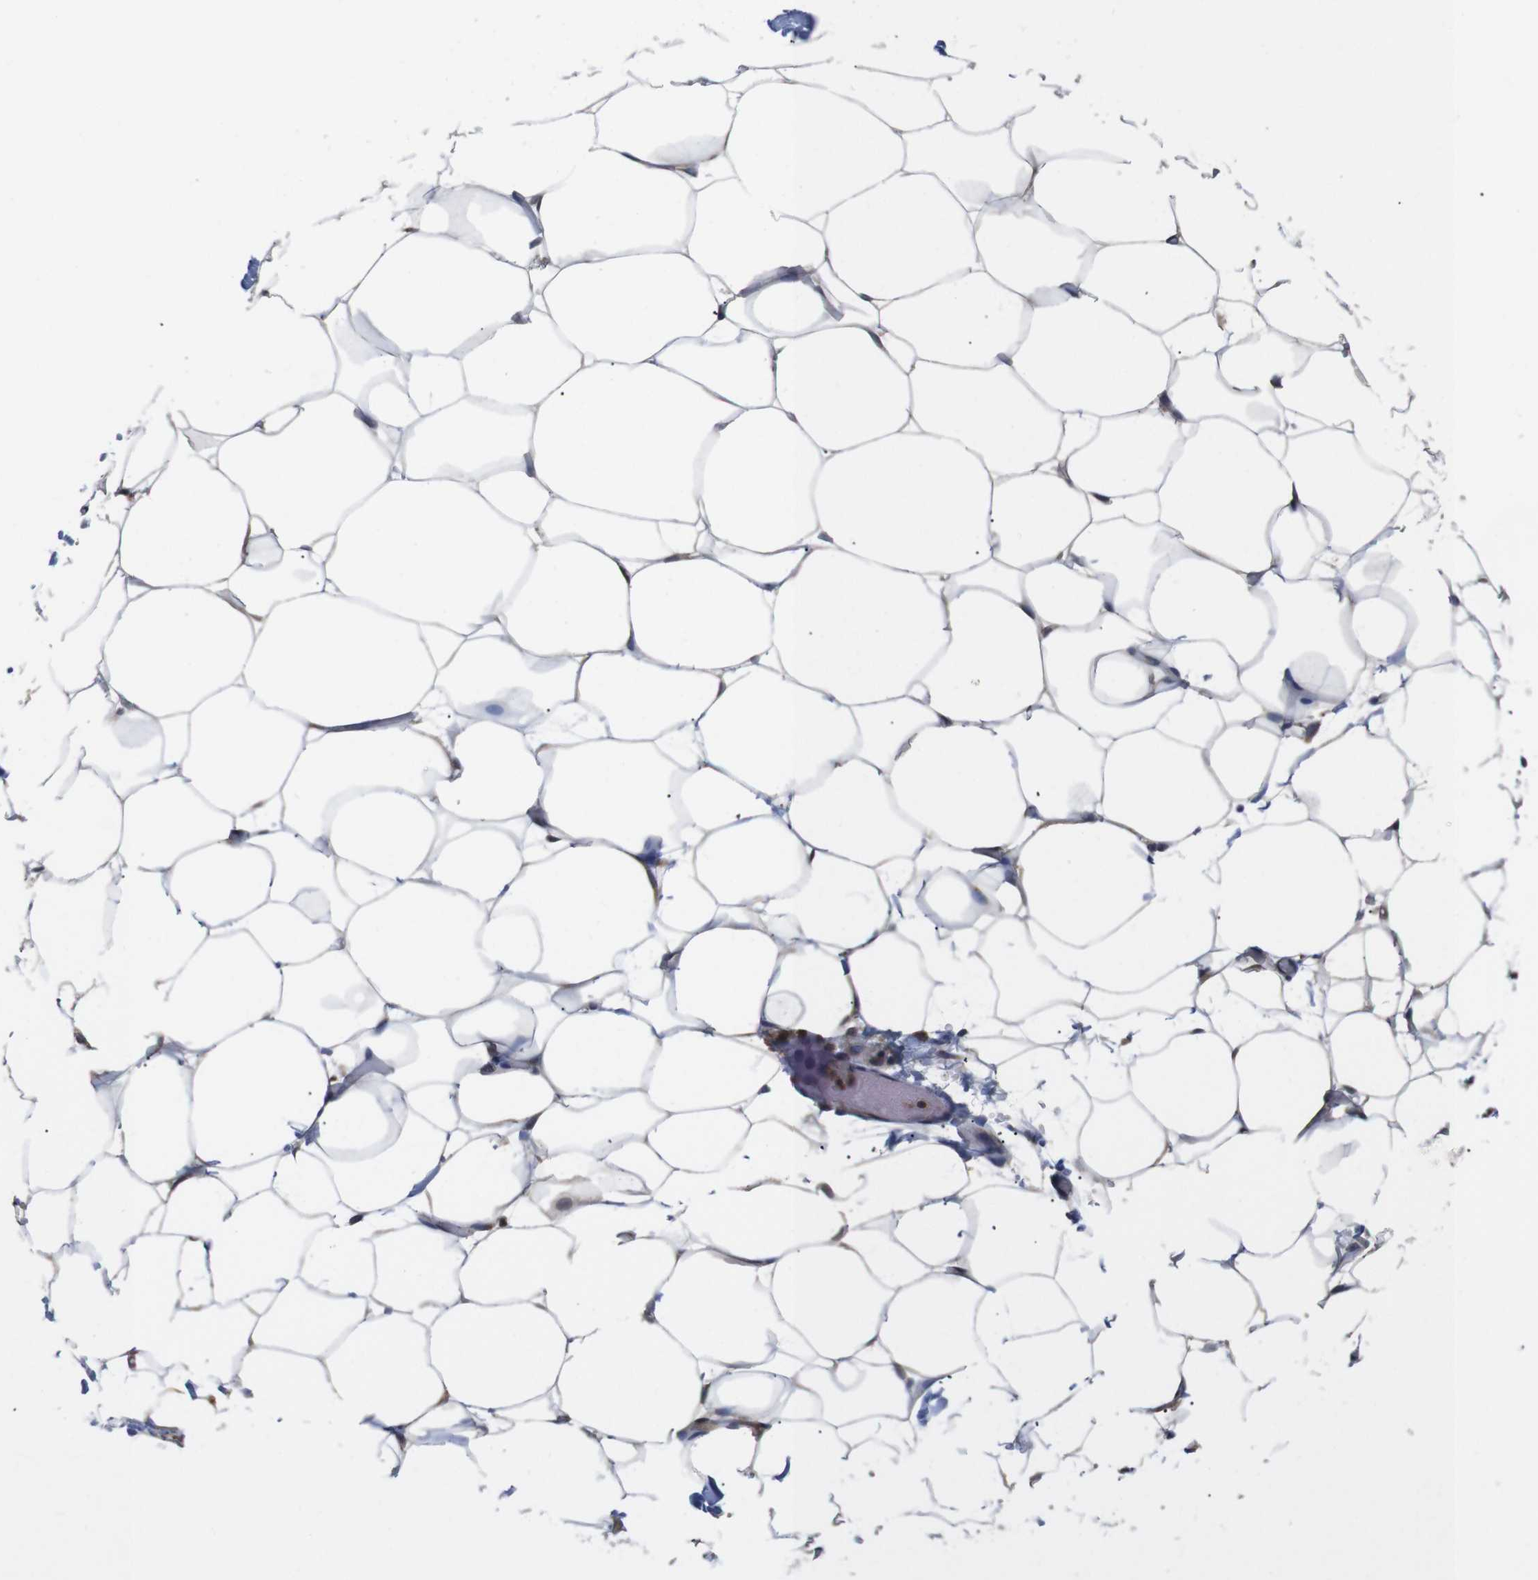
{"staining": {"intensity": "negative", "quantity": "none", "location": "none"}, "tissue": "adipose tissue", "cell_type": "Adipocytes", "image_type": "normal", "snomed": [{"axis": "morphology", "description": "Normal tissue, NOS"}, {"axis": "topography", "description": "Breast"}, {"axis": "topography", "description": "Adipose tissue"}], "caption": "Immunohistochemical staining of normal human adipose tissue exhibits no significant staining in adipocytes. (Stains: DAB (3,3'-diaminobenzidine) IHC with hematoxylin counter stain, Microscopy: brightfield microscopy at high magnification).", "gene": "TIAM1", "patient": {"sex": "female", "age": 25}}